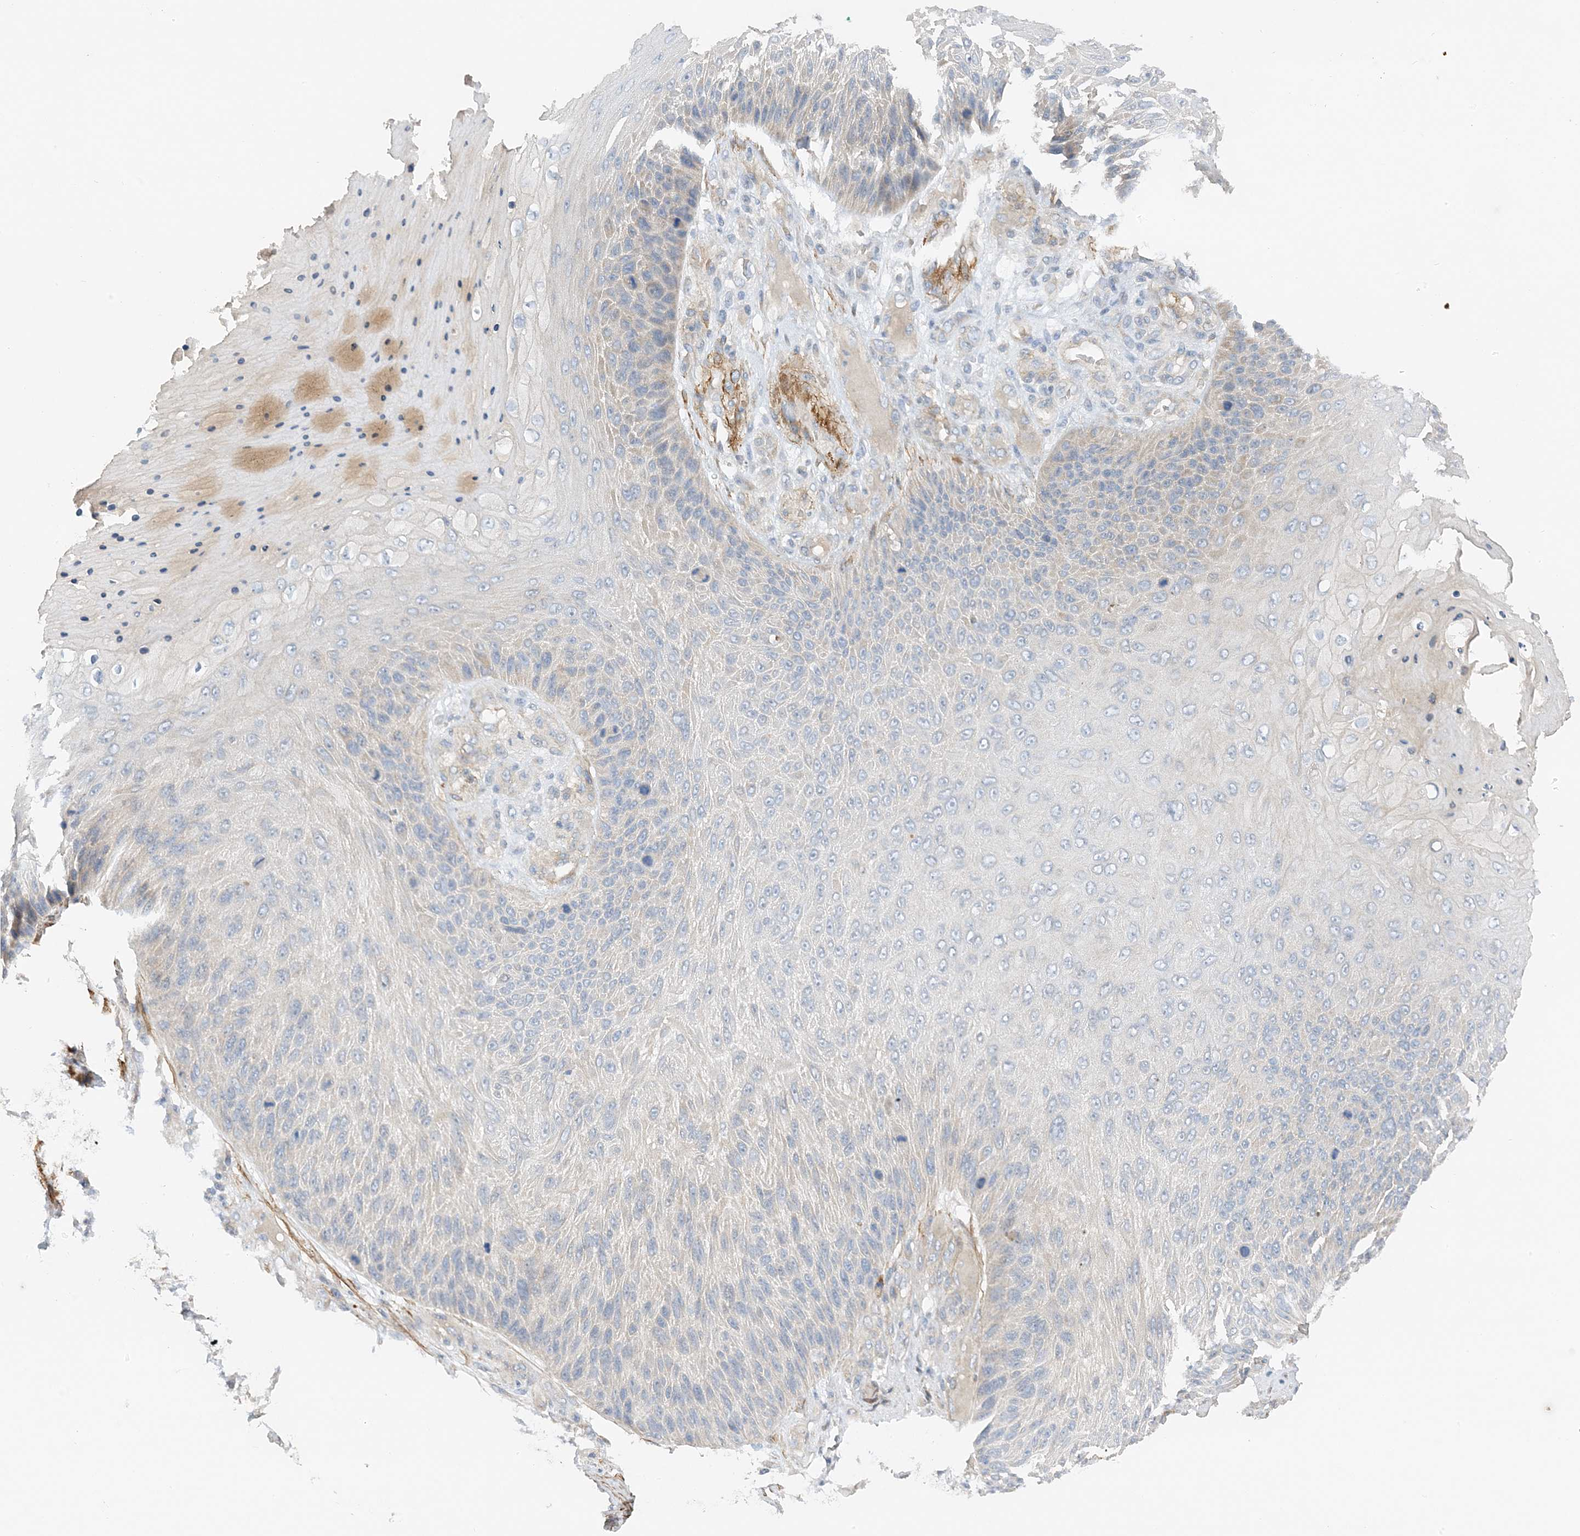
{"staining": {"intensity": "weak", "quantity": "<25%", "location": "cytoplasmic/membranous"}, "tissue": "skin cancer", "cell_type": "Tumor cells", "image_type": "cancer", "snomed": [{"axis": "morphology", "description": "Squamous cell carcinoma, NOS"}, {"axis": "topography", "description": "Skin"}], "caption": "The immunohistochemistry histopathology image has no significant expression in tumor cells of skin squamous cell carcinoma tissue. (DAB (3,3'-diaminobenzidine) IHC visualized using brightfield microscopy, high magnification).", "gene": "KIFBP", "patient": {"sex": "female", "age": 88}}